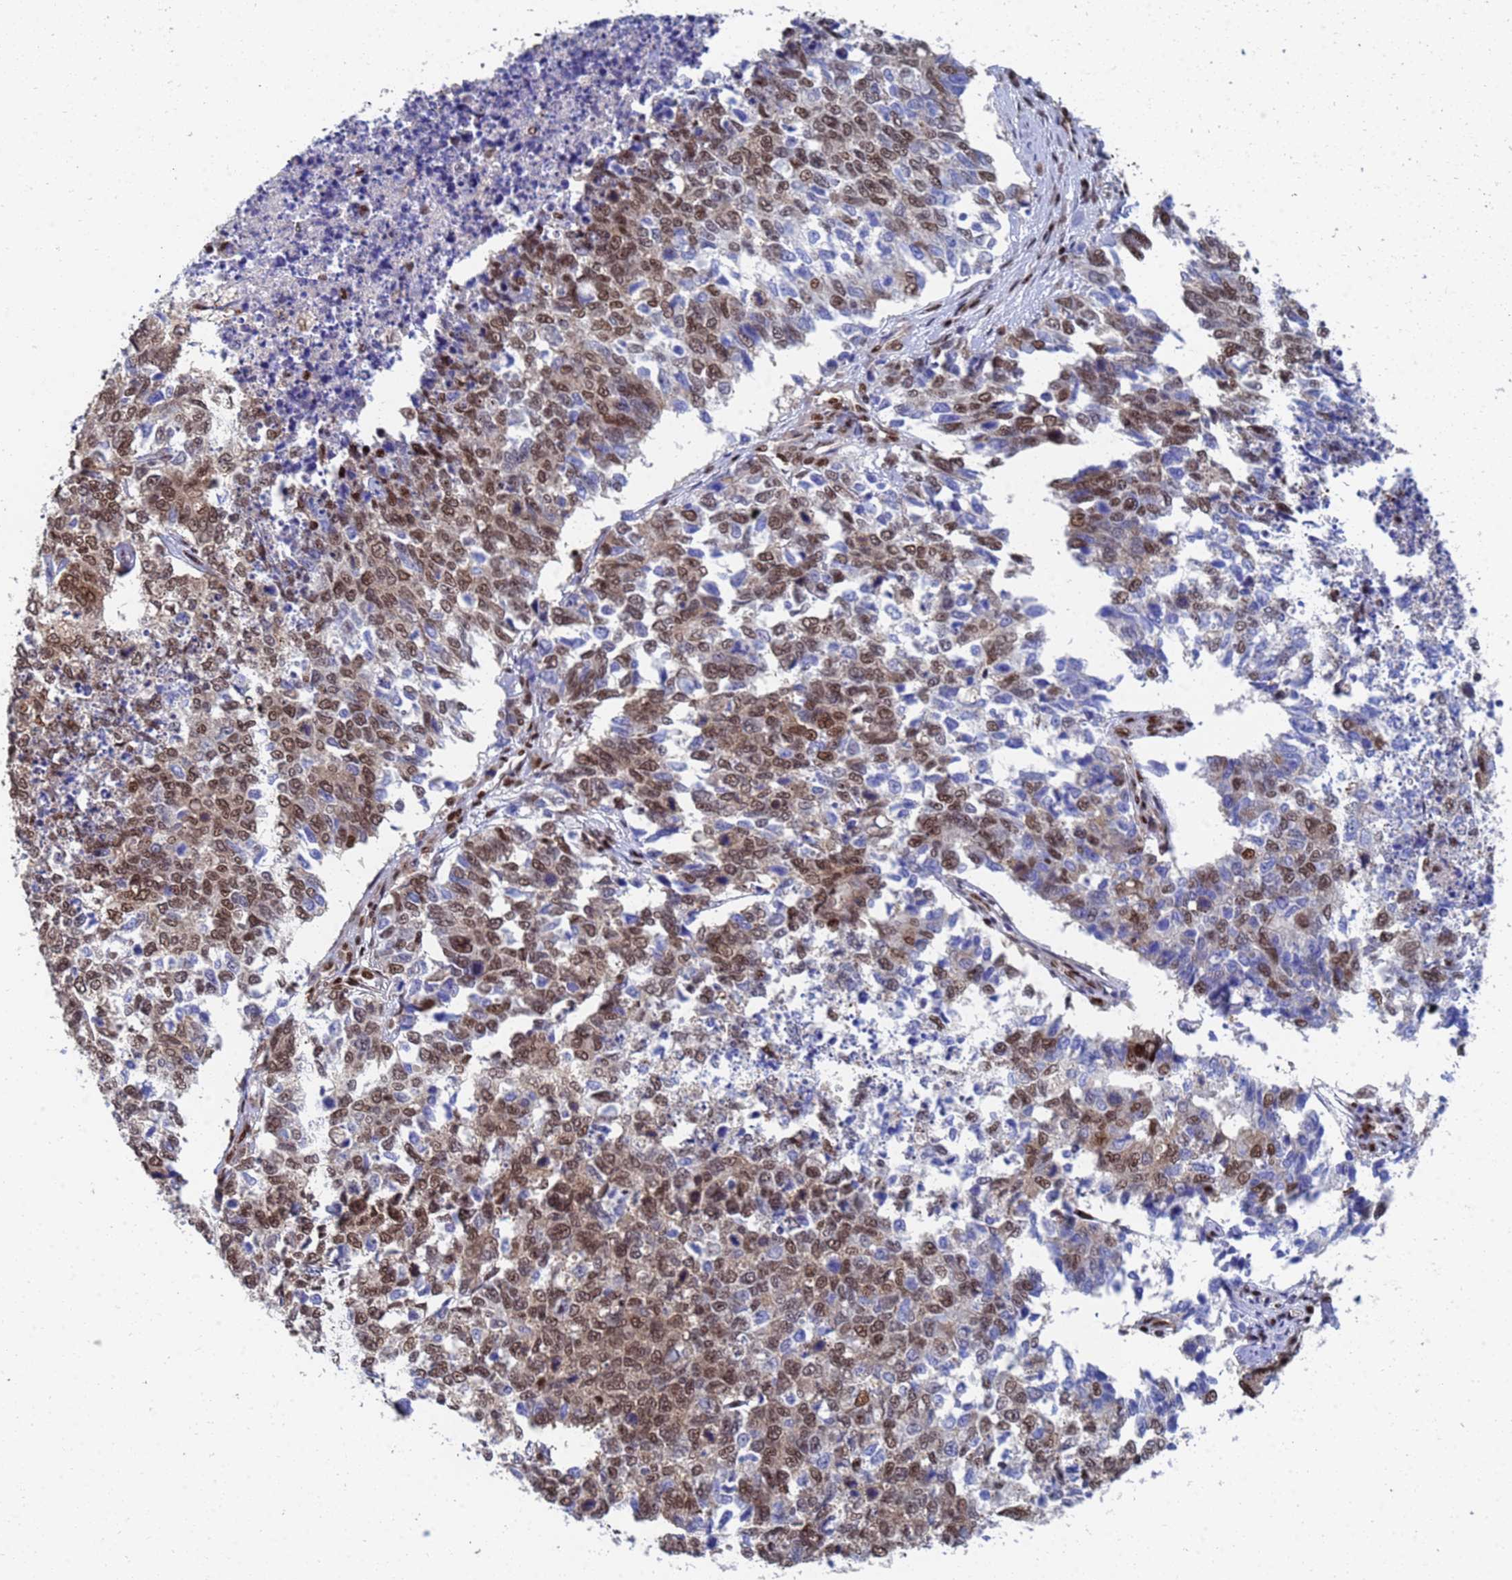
{"staining": {"intensity": "moderate", "quantity": "25%-75%", "location": "nuclear"}, "tissue": "cervical cancer", "cell_type": "Tumor cells", "image_type": "cancer", "snomed": [{"axis": "morphology", "description": "Squamous cell carcinoma, NOS"}, {"axis": "topography", "description": "Cervix"}], "caption": "This histopathology image exhibits cervical cancer stained with immunohistochemistry (IHC) to label a protein in brown. The nuclear of tumor cells show moderate positivity for the protein. Nuclei are counter-stained blue.", "gene": "AP5Z1", "patient": {"sex": "female", "age": 63}}